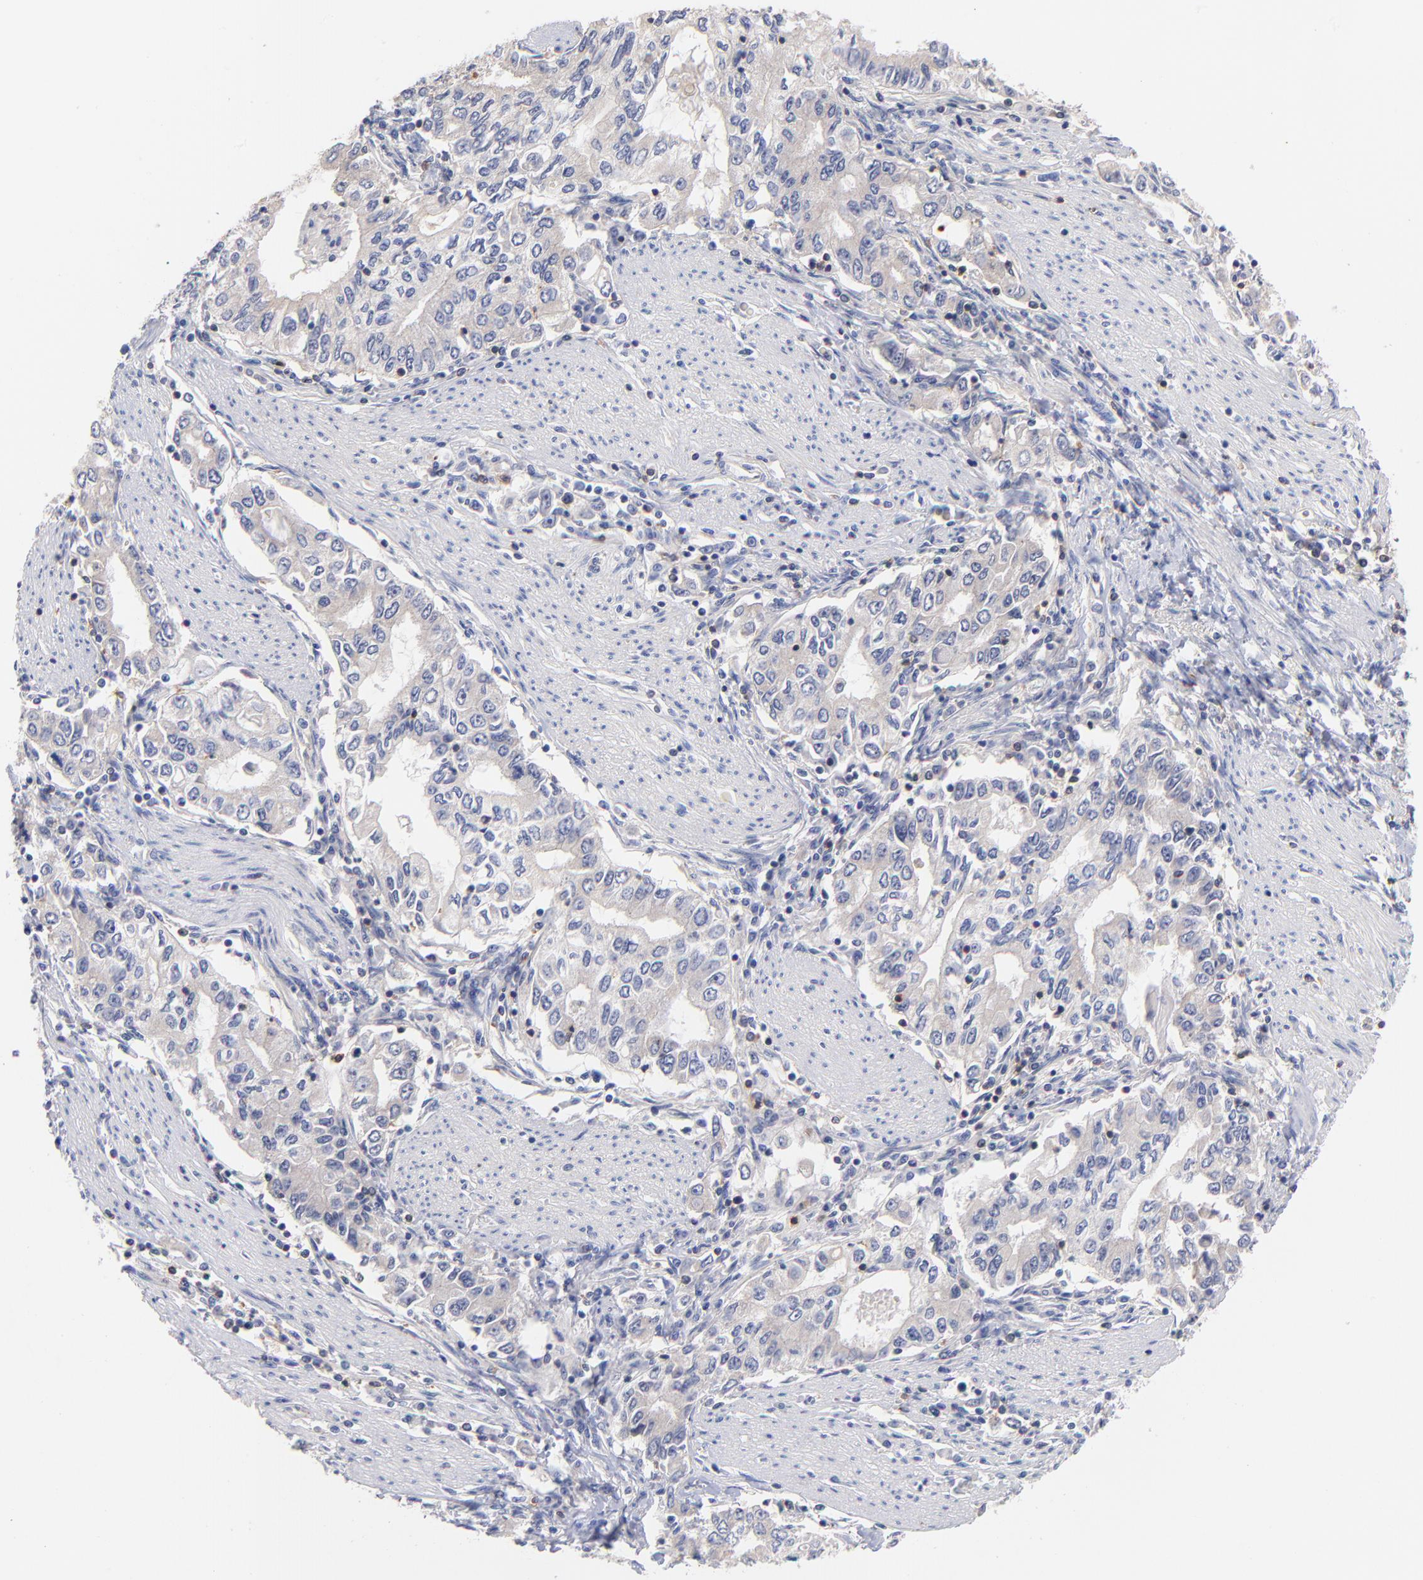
{"staining": {"intensity": "weak", "quantity": "<25%", "location": "cytoplasmic/membranous"}, "tissue": "stomach cancer", "cell_type": "Tumor cells", "image_type": "cancer", "snomed": [{"axis": "morphology", "description": "Adenocarcinoma, NOS"}, {"axis": "topography", "description": "Stomach, lower"}], "caption": "High power microscopy micrograph of an immunohistochemistry (IHC) micrograph of stomach adenocarcinoma, revealing no significant expression in tumor cells.", "gene": "KREMEN2", "patient": {"sex": "female", "age": 72}}